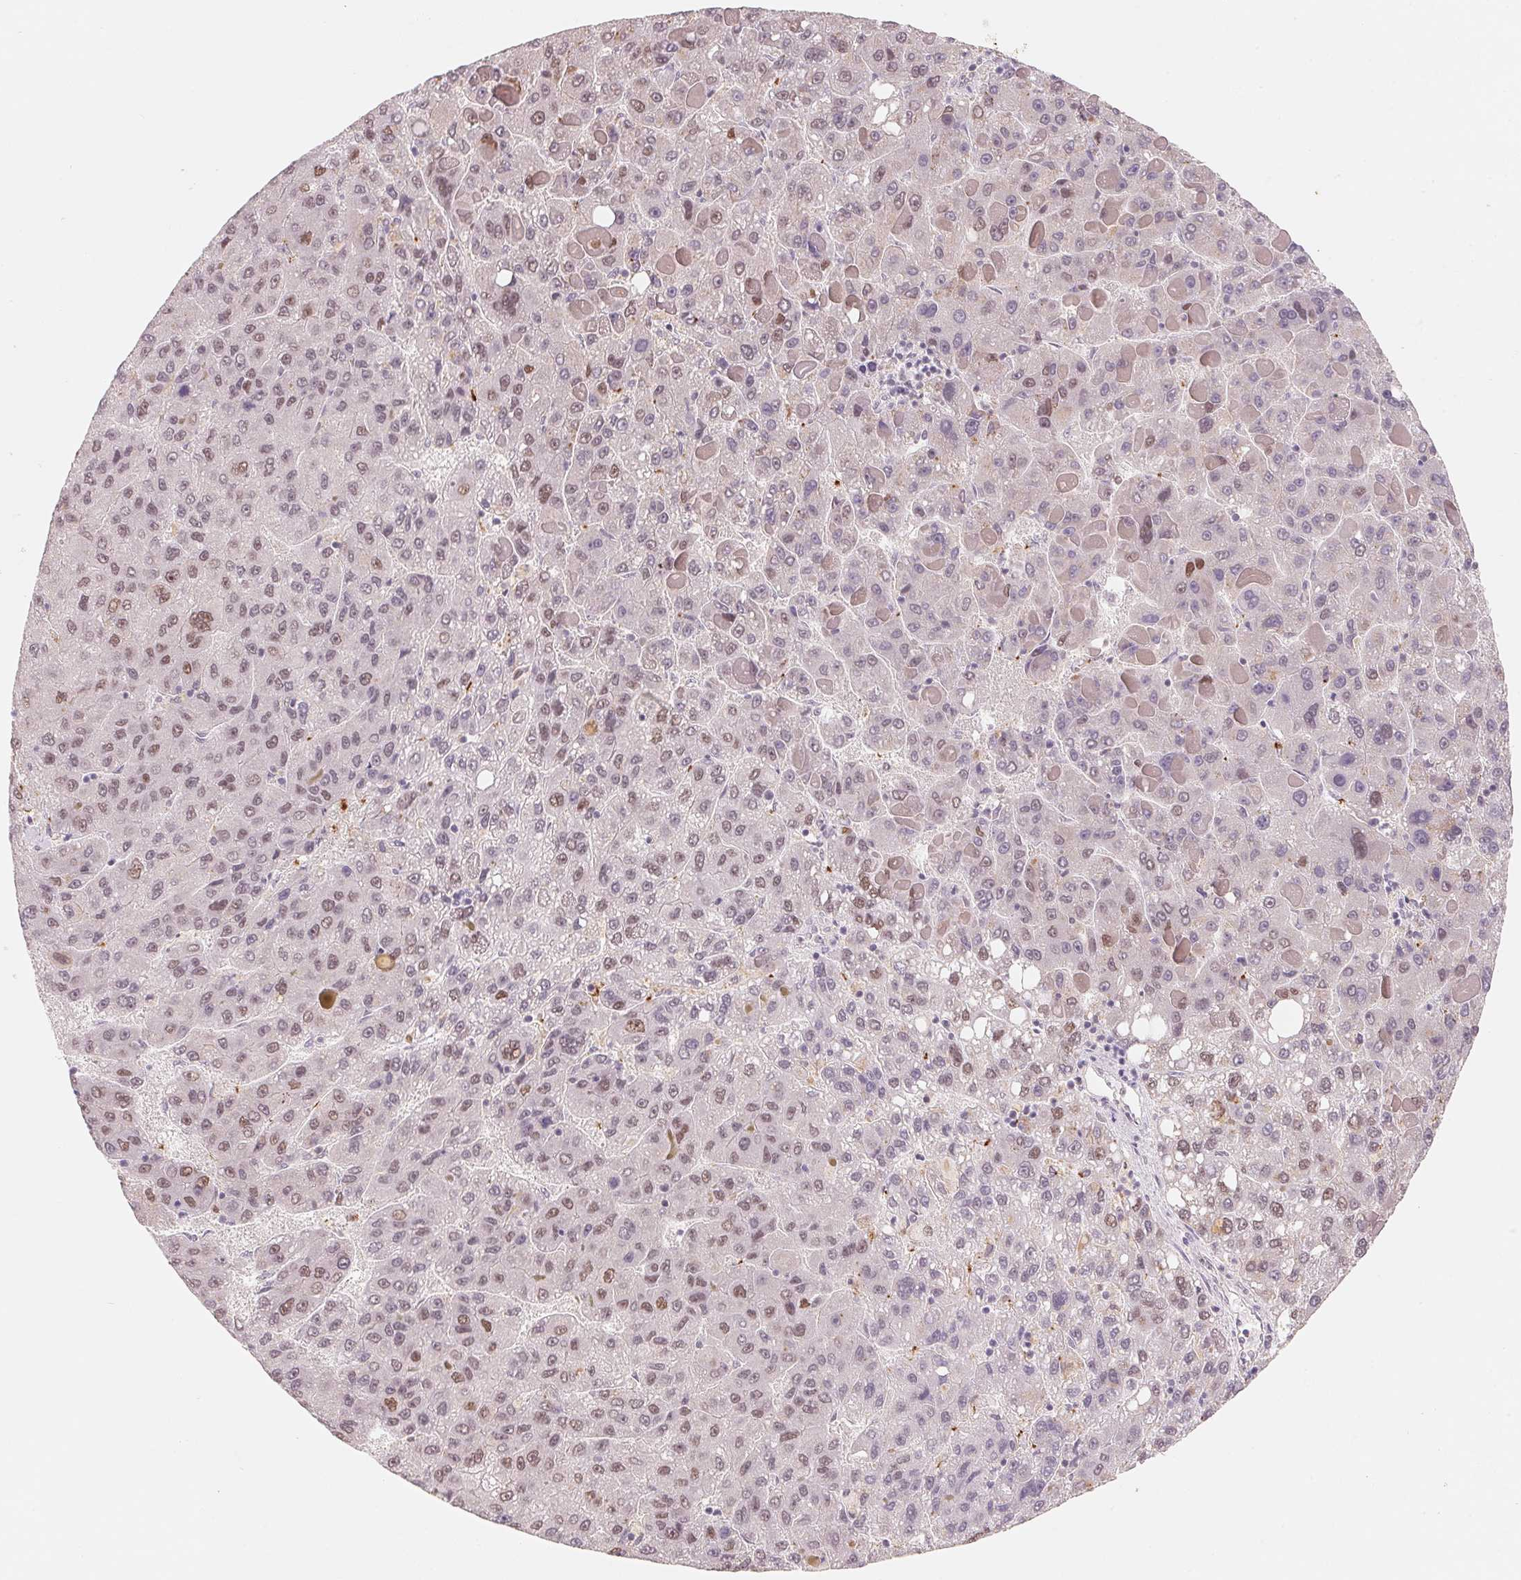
{"staining": {"intensity": "moderate", "quantity": "25%-75%", "location": "nuclear"}, "tissue": "liver cancer", "cell_type": "Tumor cells", "image_type": "cancer", "snomed": [{"axis": "morphology", "description": "Carcinoma, Hepatocellular, NOS"}, {"axis": "topography", "description": "Liver"}], "caption": "This image demonstrates immunohistochemistry staining of human liver cancer (hepatocellular carcinoma), with medium moderate nuclear staining in about 25%-75% of tumor cells.", "gene": "ARHGAP22", "patient": {"sex": "female", "age": 82}}